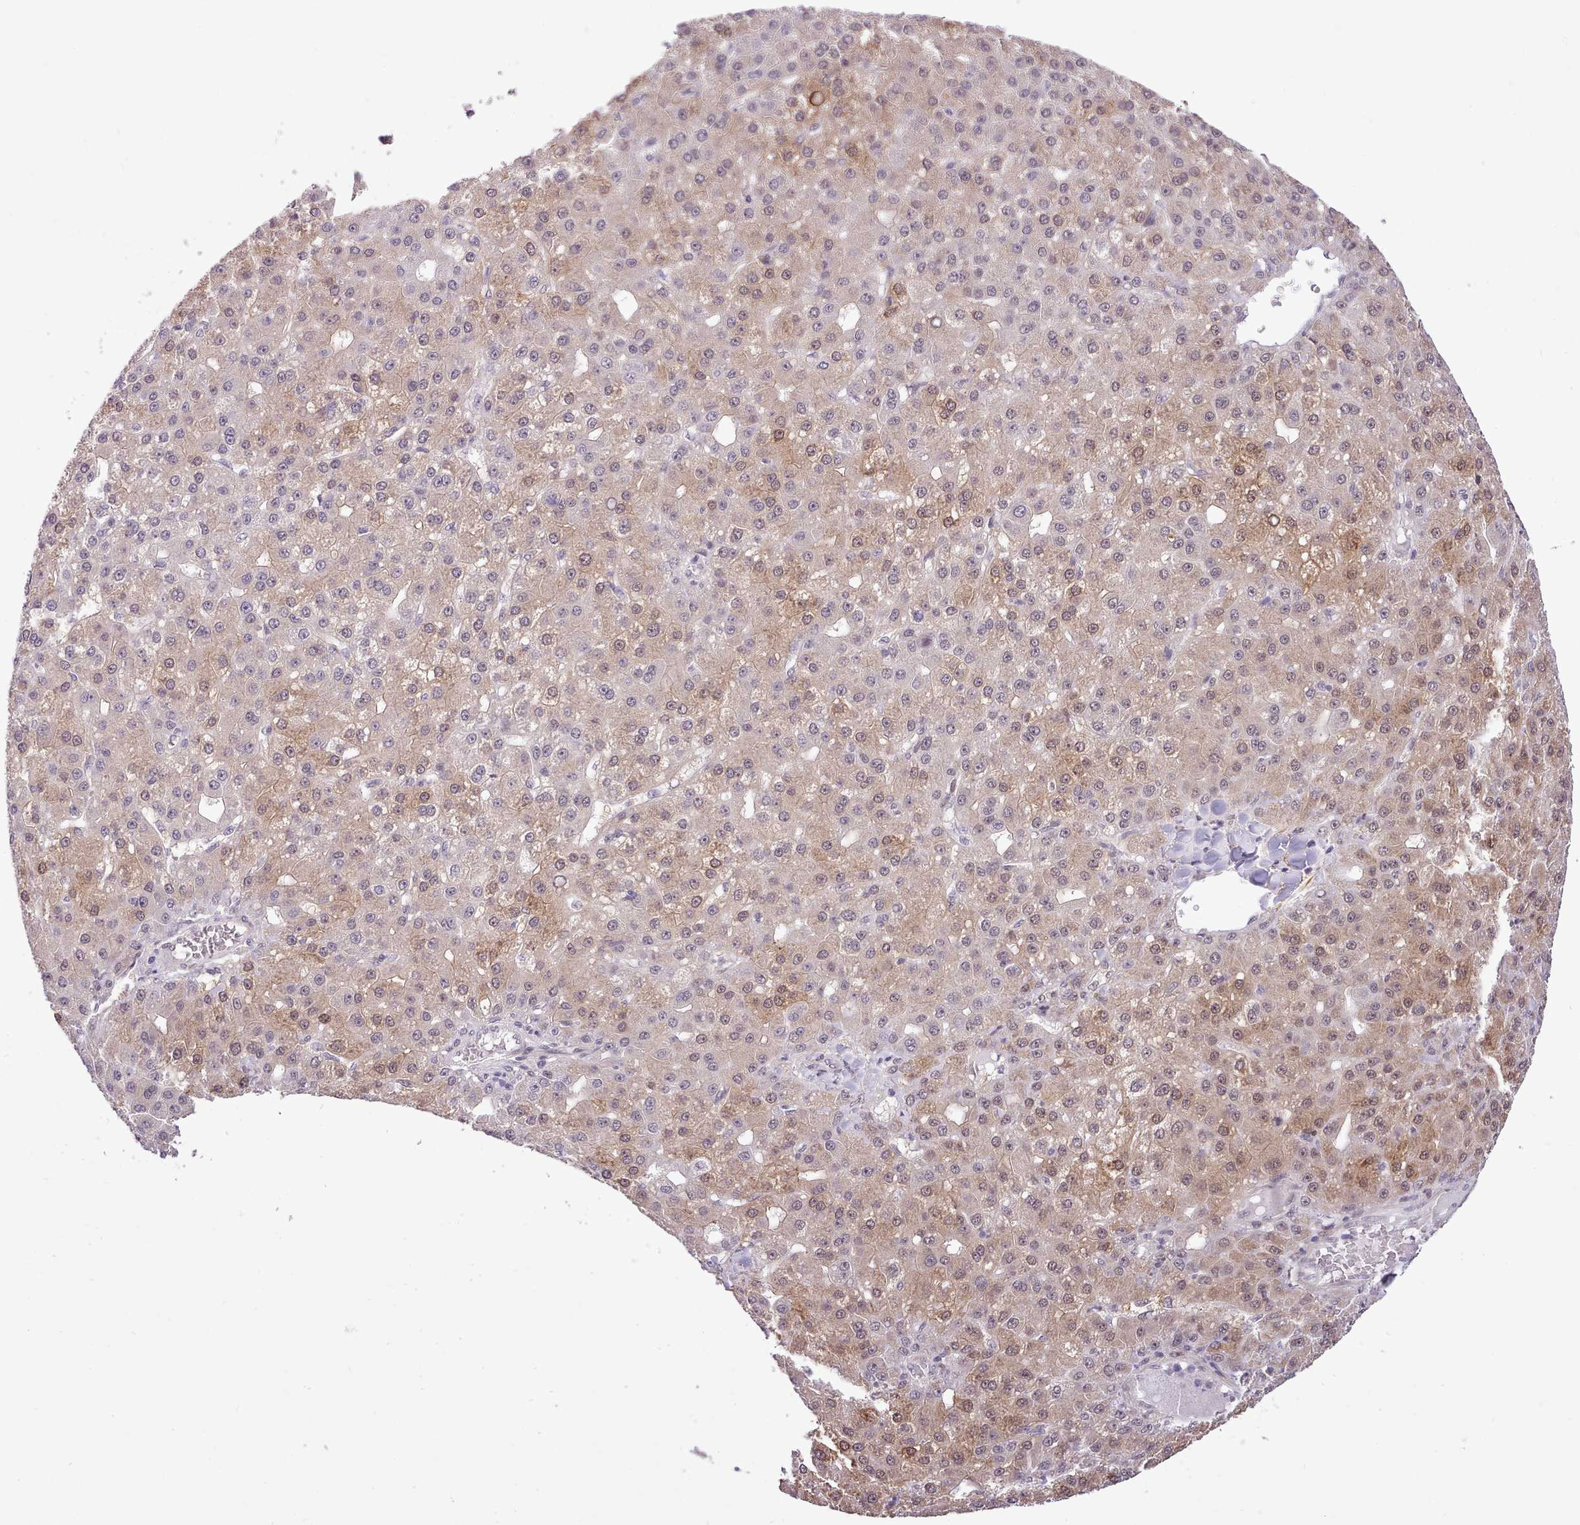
{"staining": {"intensity": "weak", "quantity": "25%-75%", "location": "cytoplasmic/membranous,nuclear"}, "tissue": "liver cancer", "cell_type": "Tumor cells", "image_type": "cancer", "snomed": [{"axis": "morphology", "description": "Carcinoma, Hepatocellular, NOS"}, {"axis": "topography", "description": "Liver"}], "caption": "Tumor cells exhibit low levels of weak cytoplasmic/membranous and nuclear staining in about 25%-75% of cells in human liver cancer.", "gene": "HOXB7", "patient": {"sex": "male", "age": 67}}